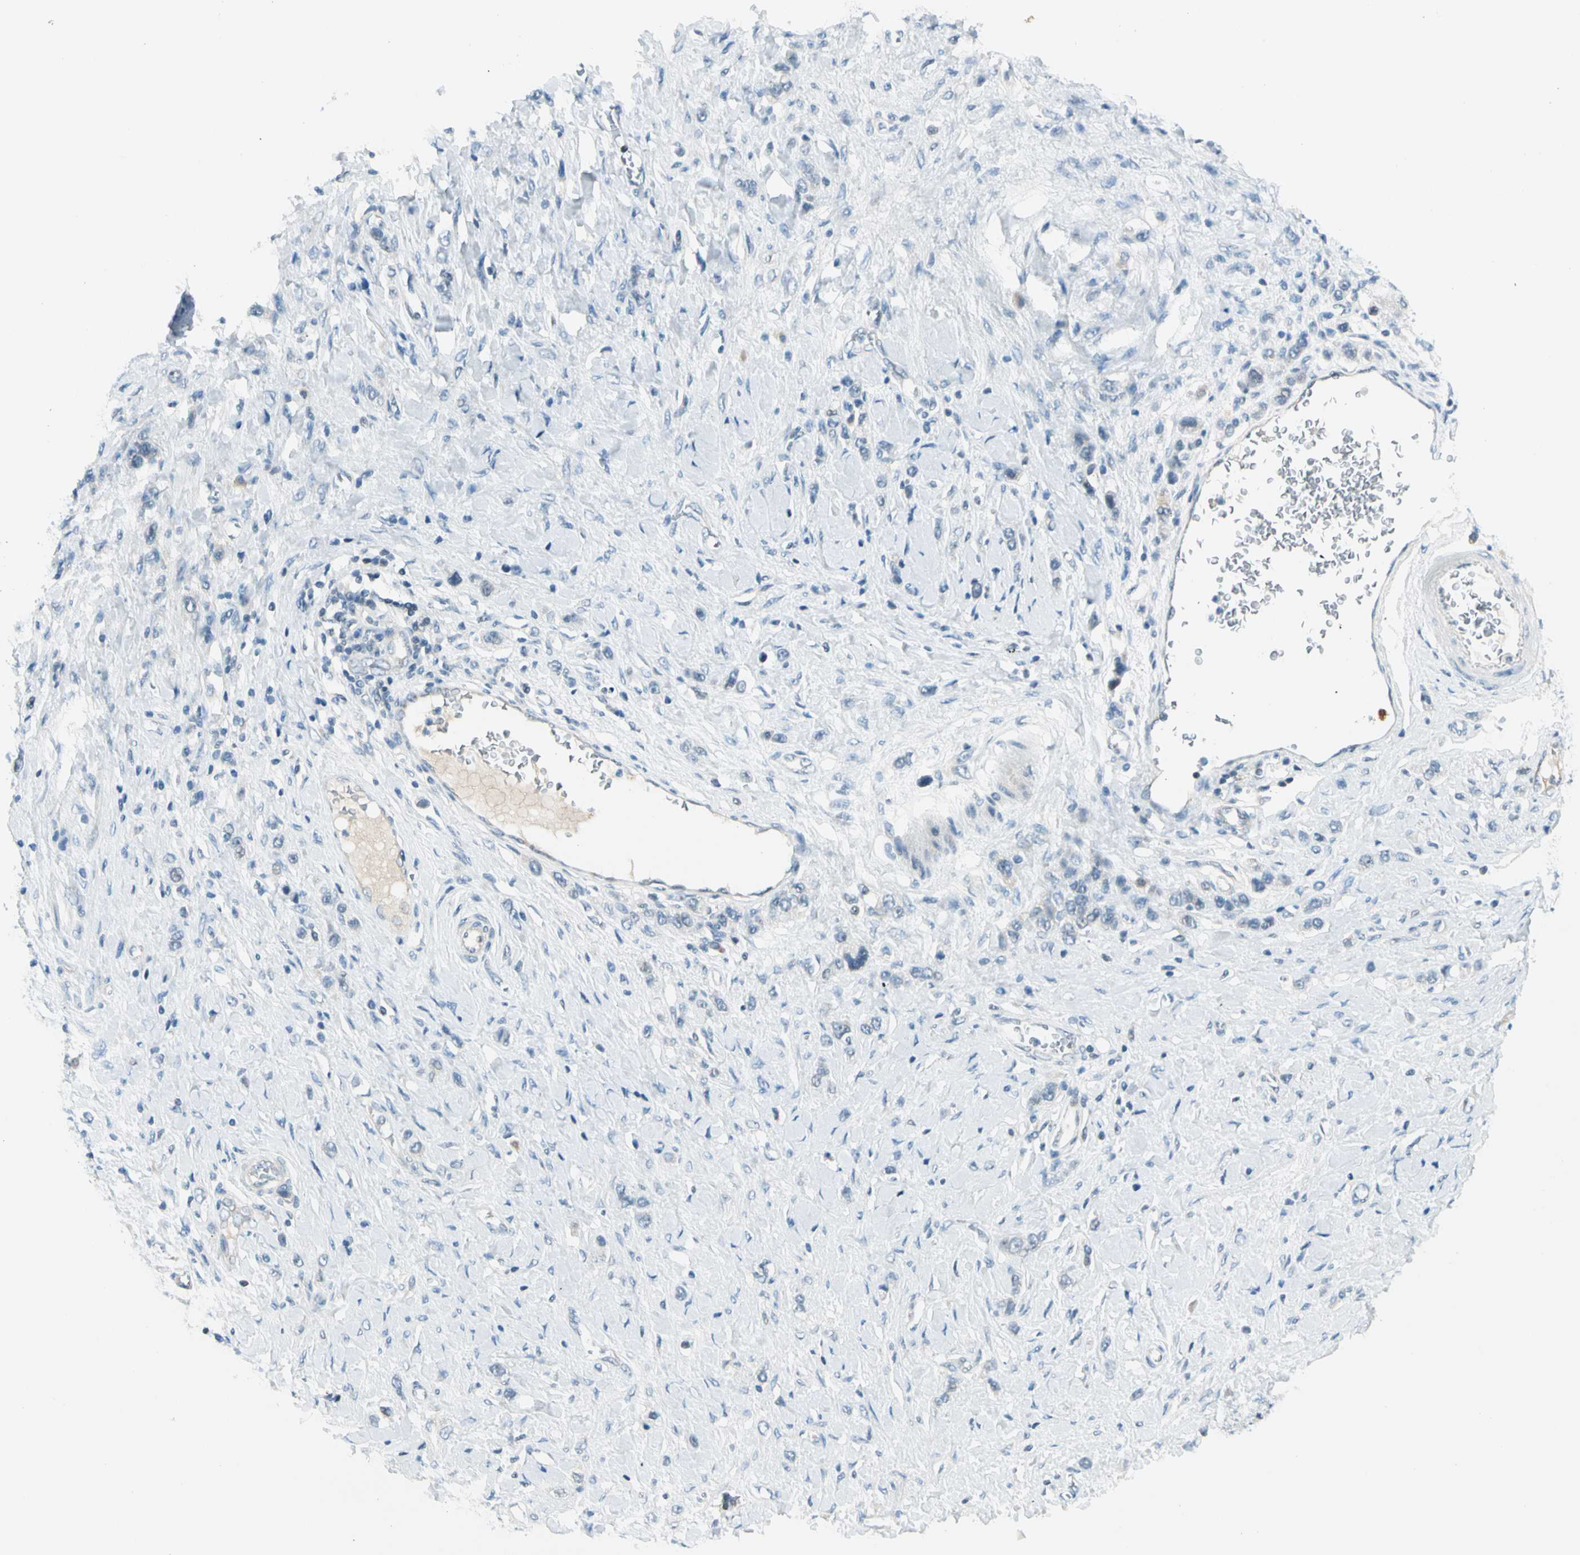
{"staining": {"intensity": "negative", "quantity": "none", "location": "none"}, "tissue": "stomach cancer", "cell_type": "Tumor cells", "image_type": "cancer", "snomed": [{"axis": "morphology", "description": "Normal tissue, NOS"}, {"axis": "morphology", "description": "Adenocarcinoma, NOS"}, {"axis": "topography", "description": "Stomach, upper"}, {"axis": "topography", "description": "Stomach"}], "caption": "High magnification brightfield microscopy of stomach cancer stained with DAB (3,3'-diaminobenzidine) (brown) and counterstained with hematoxylin (blue): tumor cells show no significant staining.", "gene": "ZSCAN1", "patient": {"sex": "female", "age": 65}}